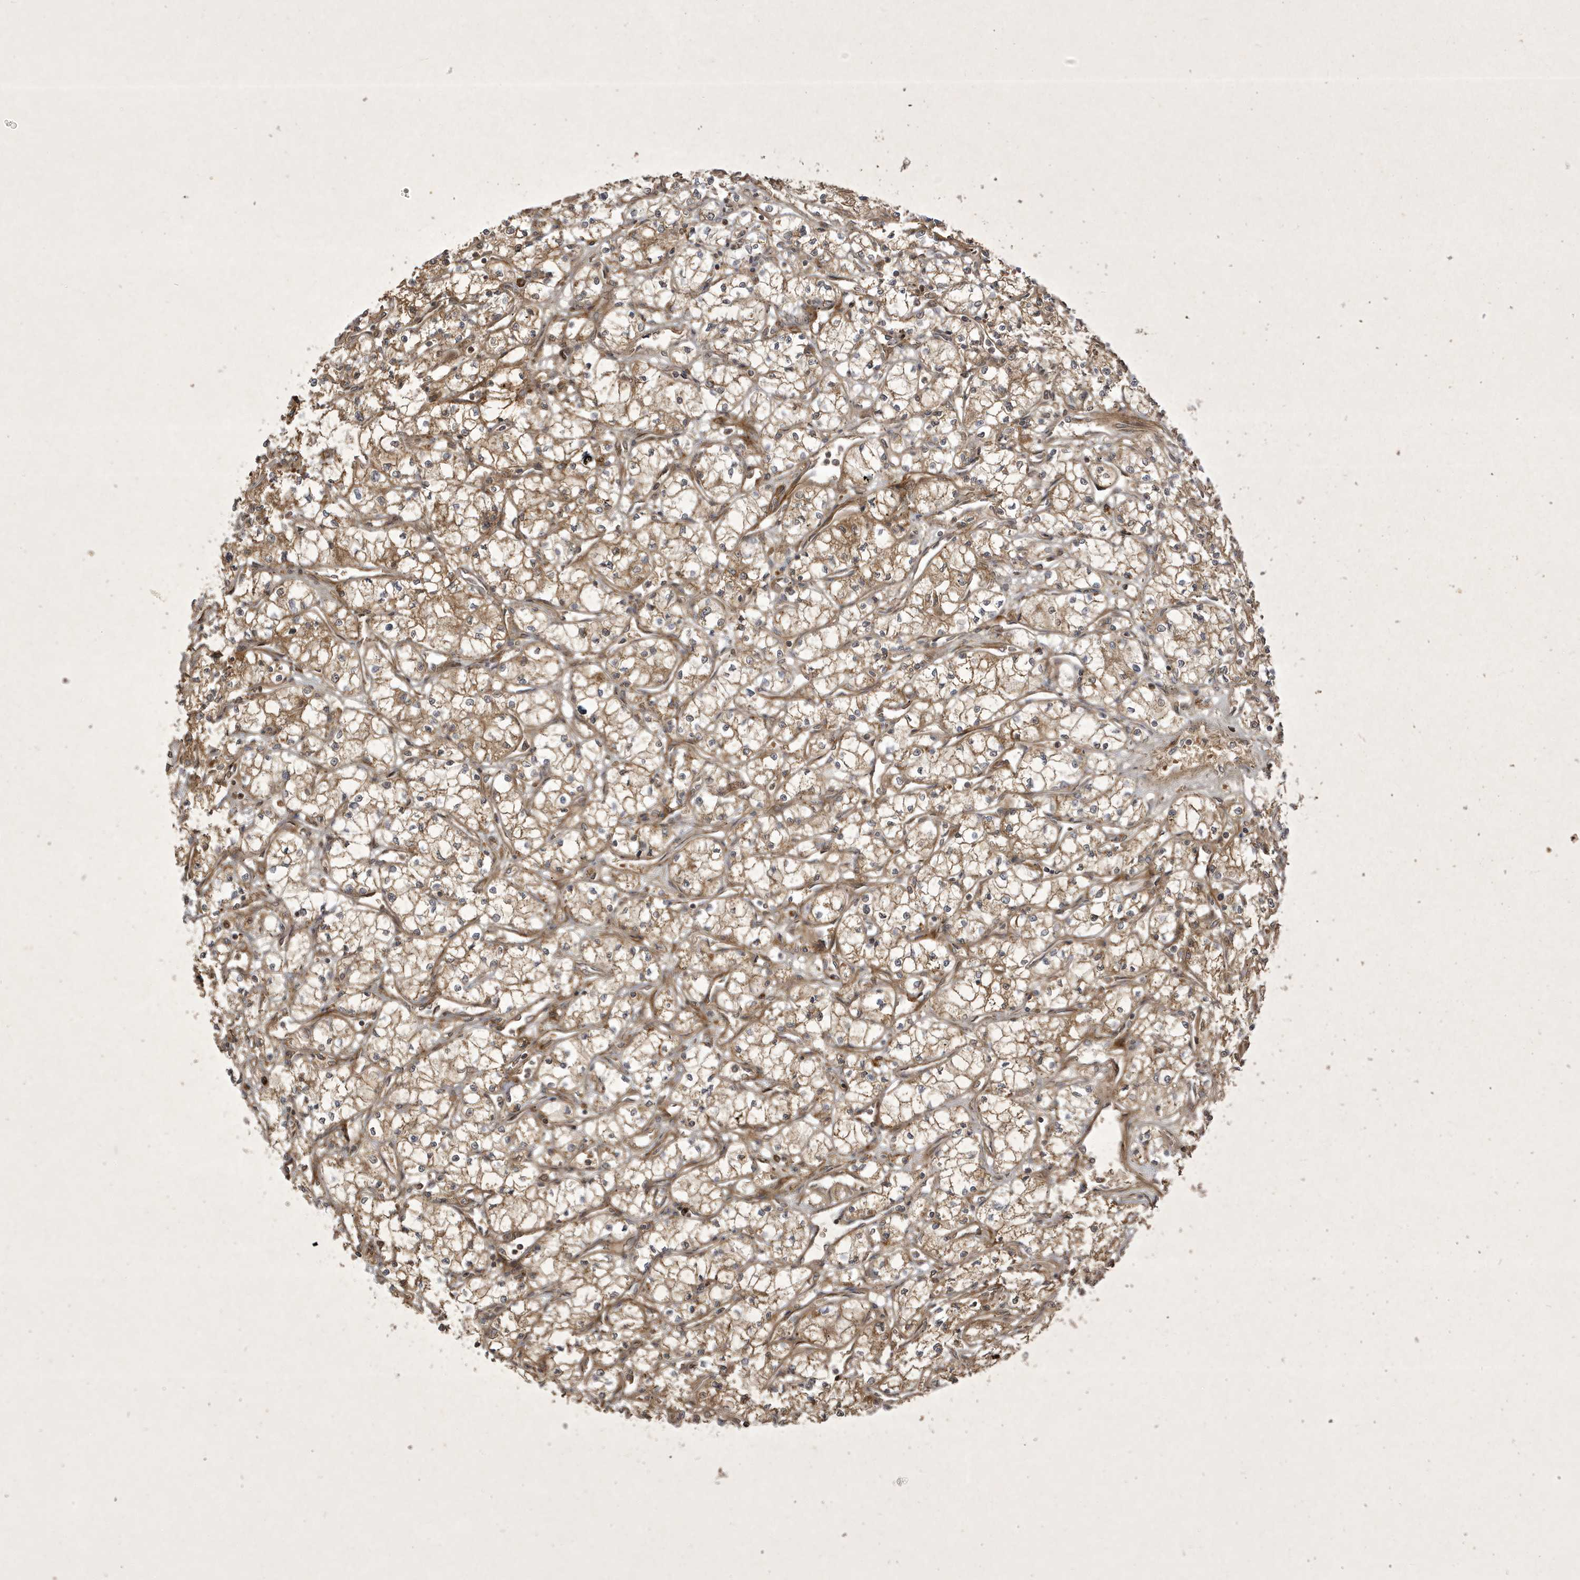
{"staining": {"intensity": "moderate", "quantity": ">75%", "location": "cytoplasmic/membranous"}, "tissue": "renal cancer", "cell_type": "Tumor cells", "image_type": "cancer", "snomed": [{"axis": "morphology", "description": "Adenocarcinoma, NOS"}, {"axis": "topography", "description": "Kidney"}], "caption": "Adenocarcinoma (renal) stained with DAB IHC displays medium levels of moderate cytoplasmic/membranous positivity in approximately >75% of tumor cells.", "gene": "FAM83C", "patient": {"sex": "male", "age": 59}}